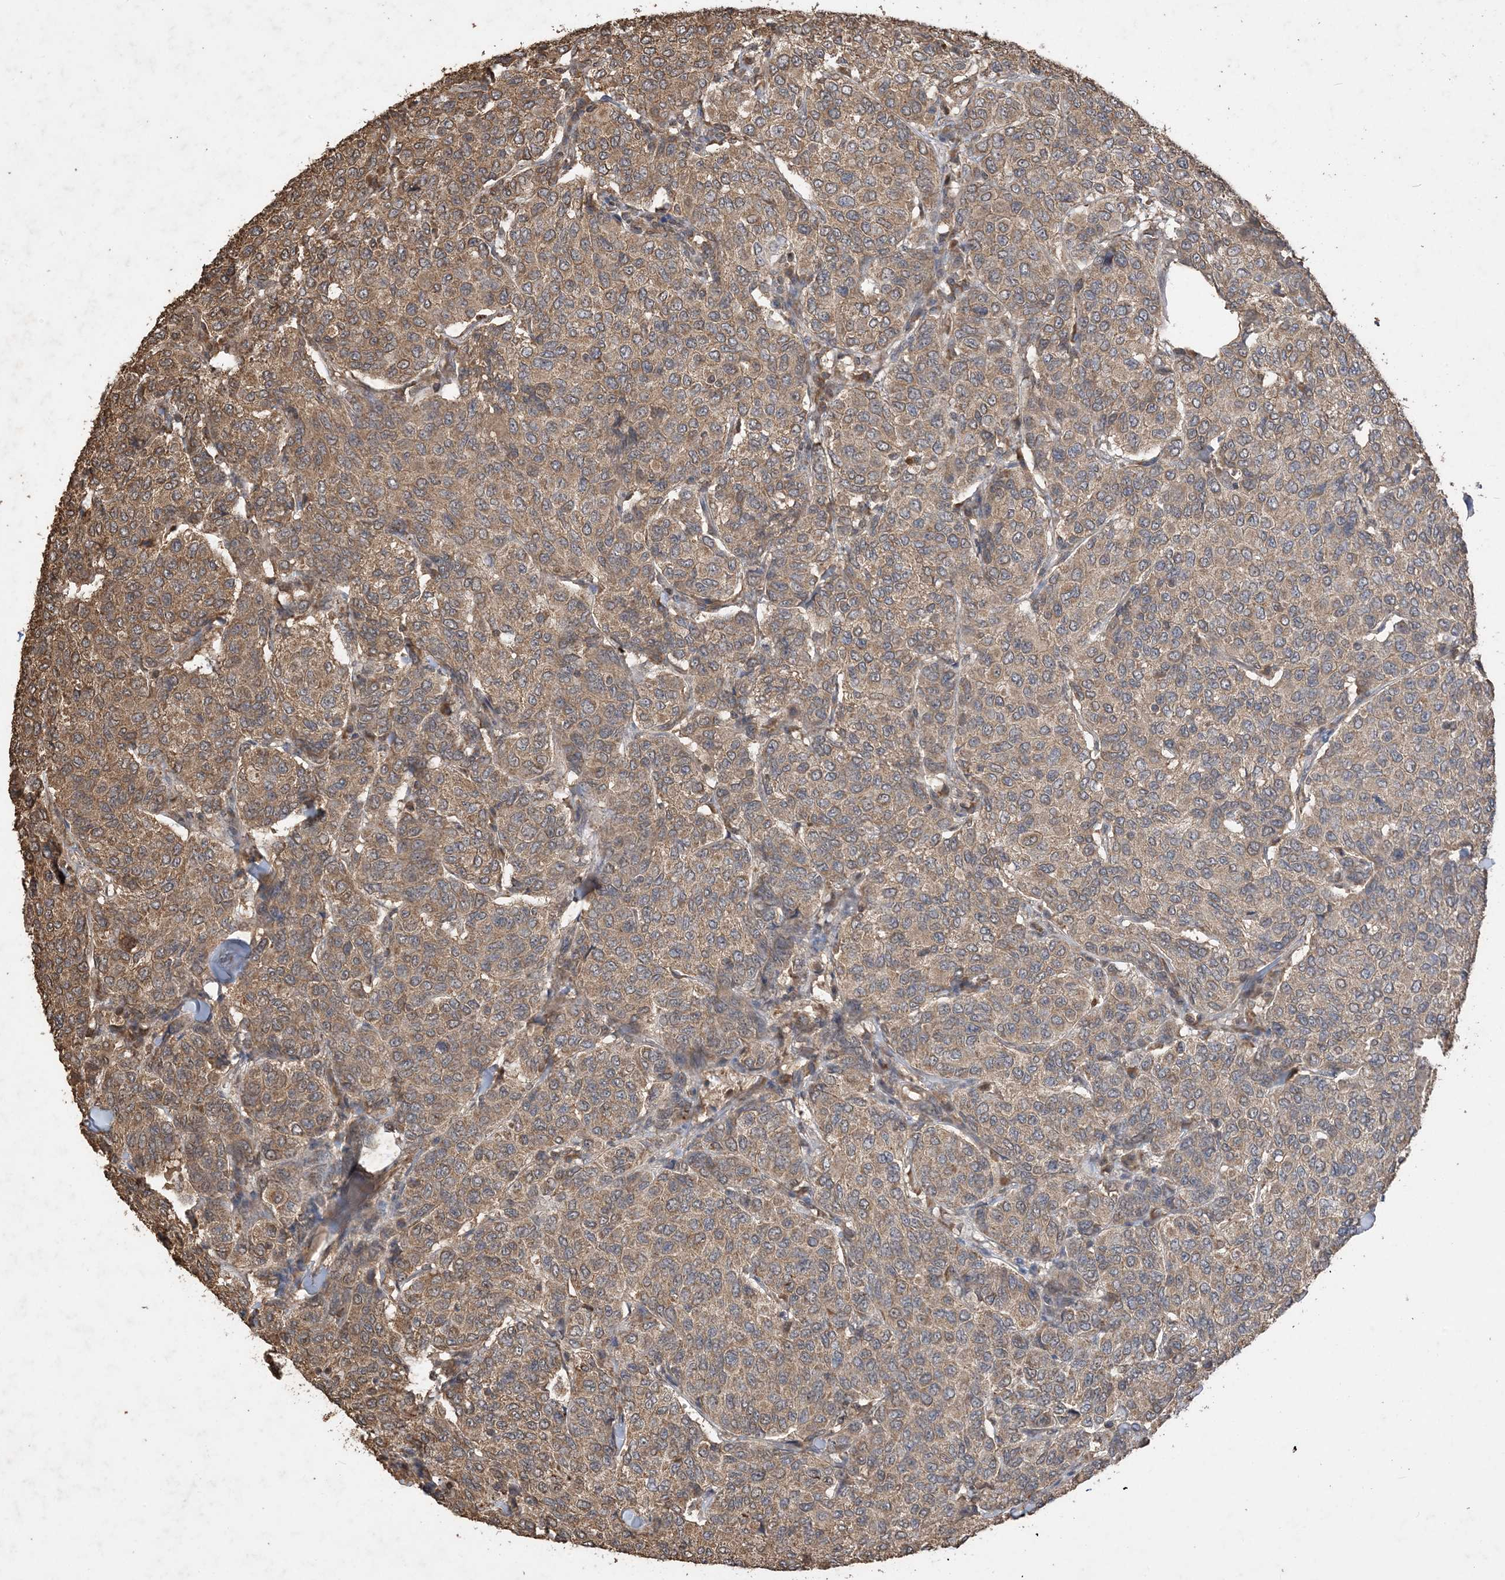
{"staining": {"intensity": "moderate", "quantity": ">75%", "location": "cytoplasmic/membranous"}, "tissue": "breast cancer", "cell_type": "Tumor cells", "image_type": "cancer", "snomed": [{"axis": "morphology", "description": "Duct carcinoma"}, {"axis": "topography", "description": "Breast"}], "caption": "Protein expression analysis of human breast cancer reveals moderate cytoplasmic/membranous positivity in about >75% of tumor cells.", "gene": "HPS4", "patient": {"sex": "female", "age": 55}}